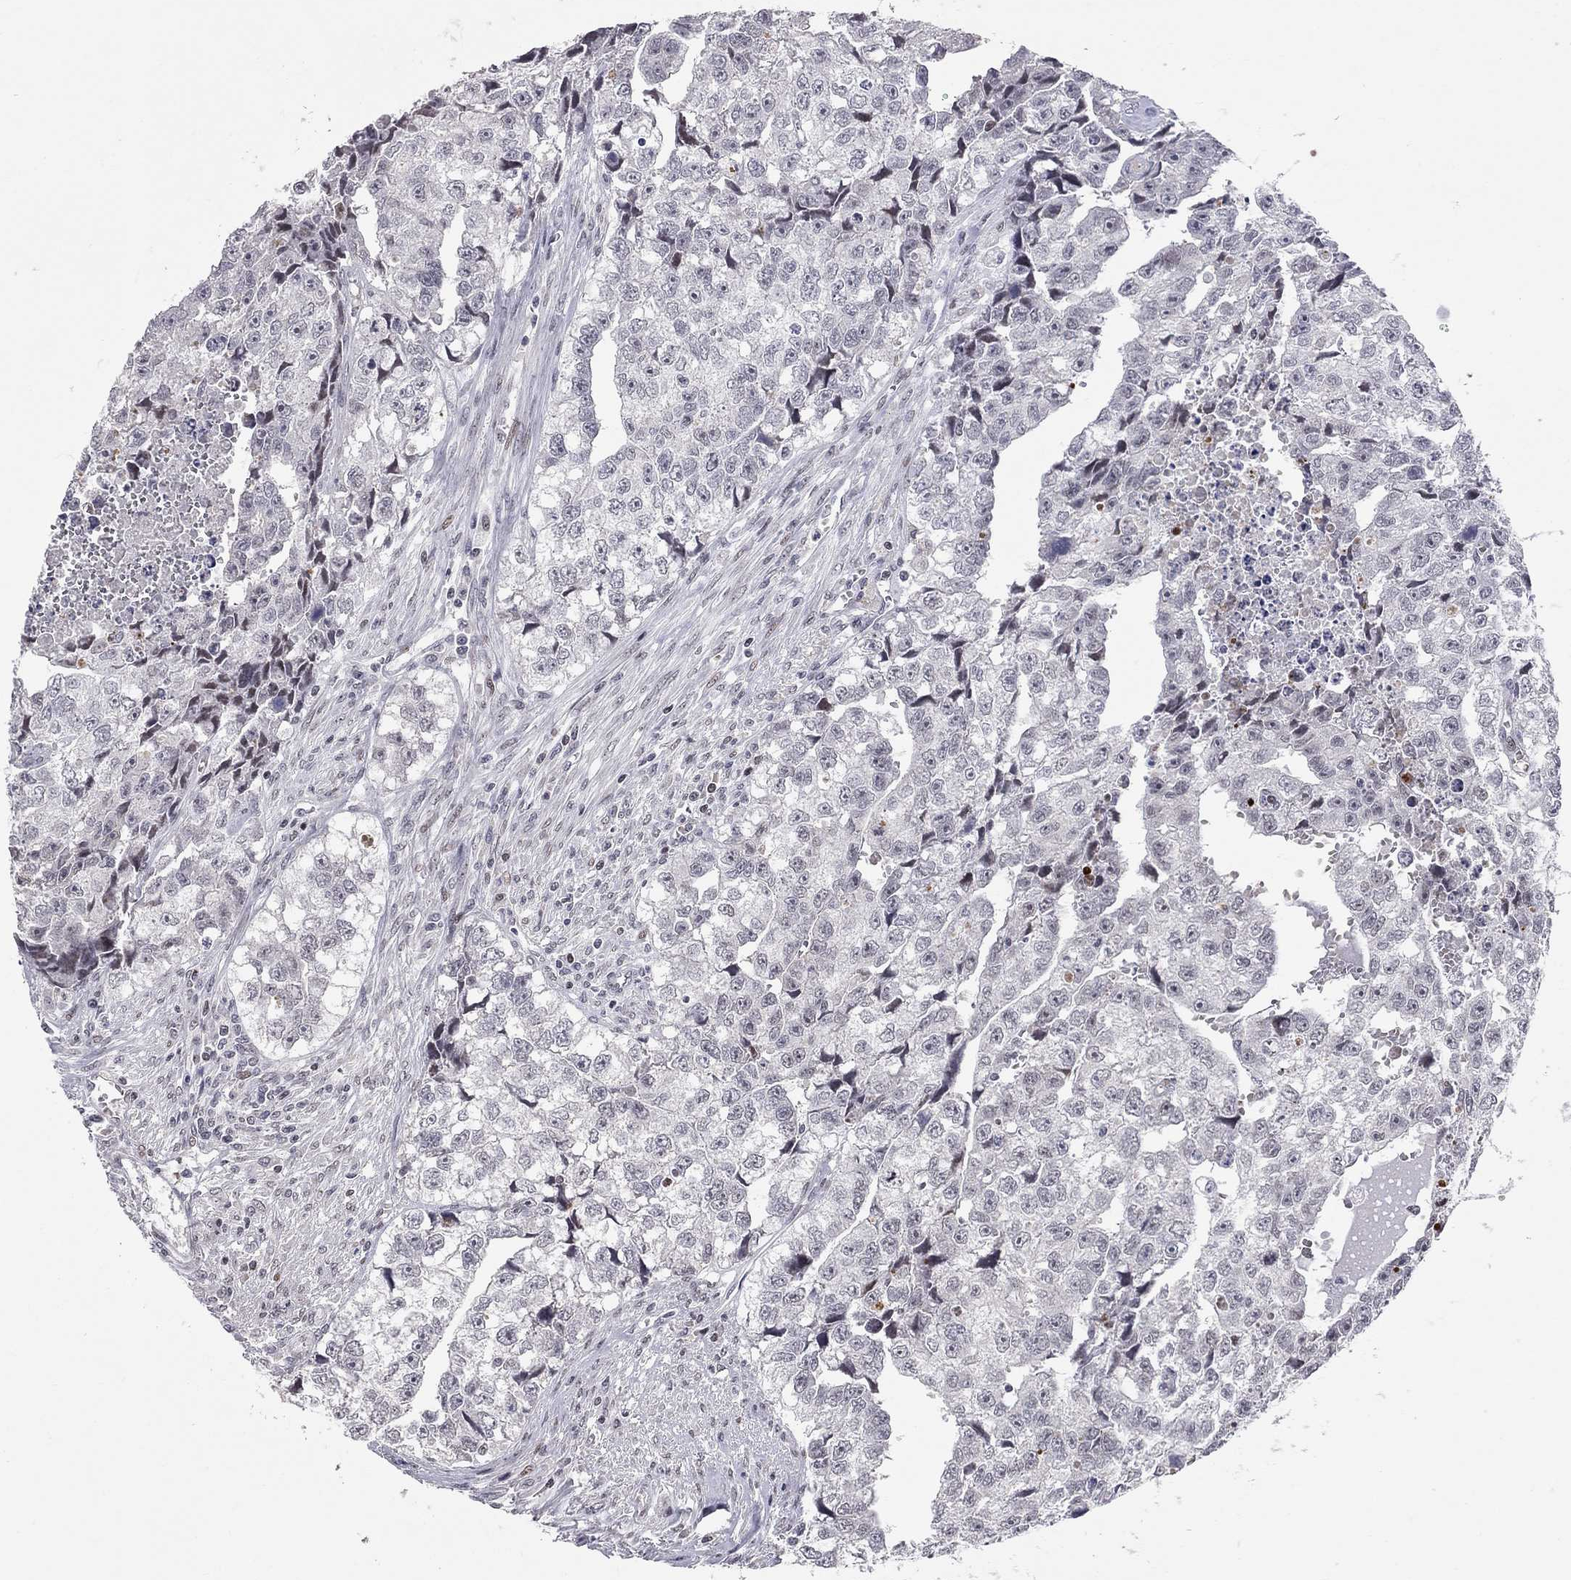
{"staining": {"intensity": "negative", "quantity": "none", "location": "none"}, "tissue": "testis cancer", "cell_type": "Tumor cells", "image_type": "cancer", "snomed": [{"axis": "morphology", "description": "Carcinoma, Embryonal, NOS"}, {"axis": "morphology", "description": "Teratoma, malignant, NOS"}, {"axis": "topography", "description": "Testis"}], "caption": "This is an immunohistochemistry (IHC) histopathology image of testis teratoma (malignant). There is no staining in tumor cells.", "gene": "HDAC3", "patient": {"sex": "male", "age": 44}}